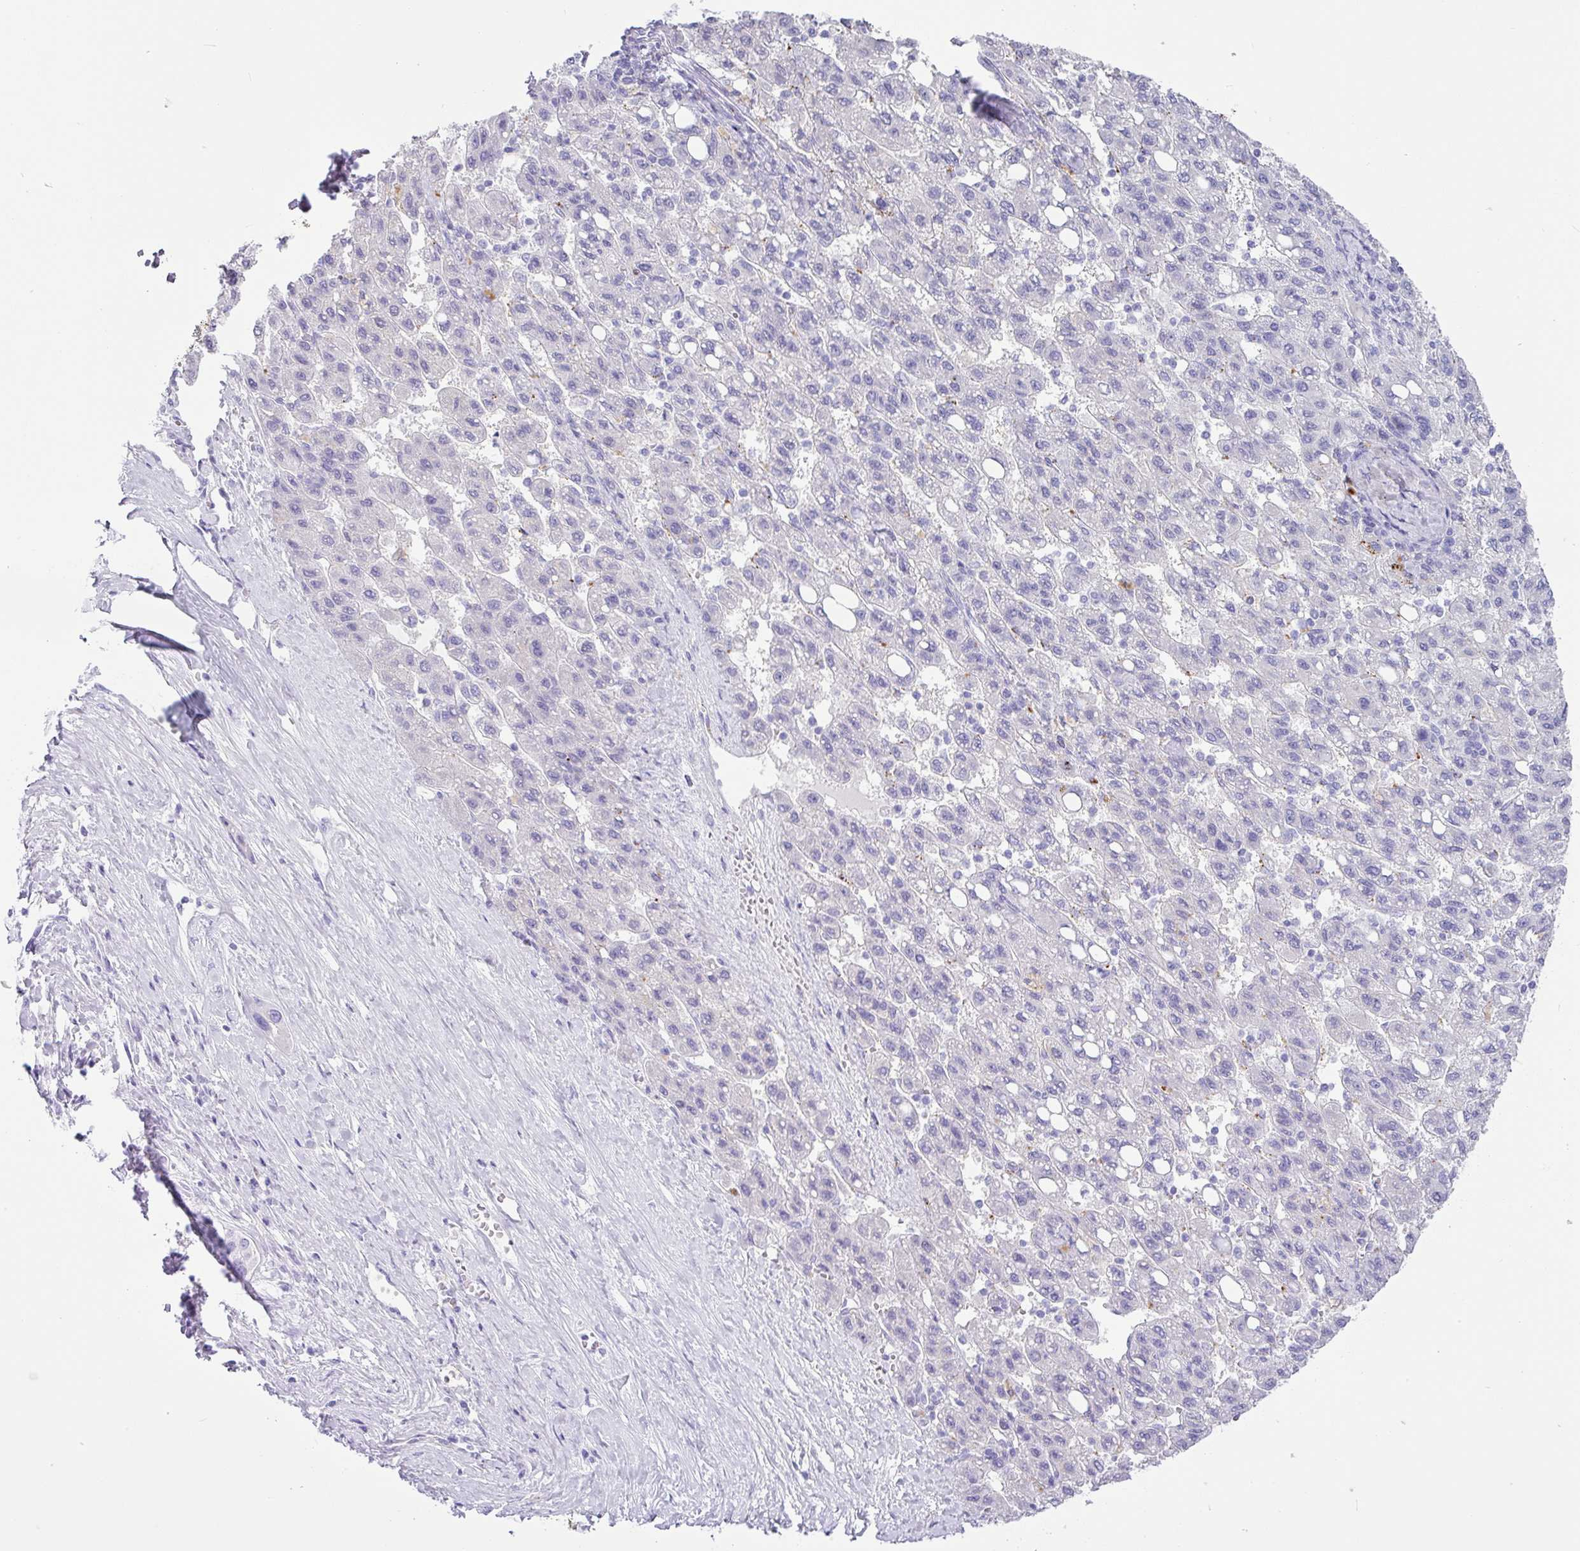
{"staining": {"intensity": "negative", "quantity": "none", "location": "none"}, "tissue": "liver cancer", "cell_type": "Tumor cells", "image_type": "cancer", "snomed": [{"axis": "morphology", "description": "Carcinoma, Hepatocellular, NOS"}, {"axis": "topography", "description": "Liver"}], "caption": "This is an immunohistochemistry (IHC) image of human hepatocellular carcinoma (liver). There is no expression in tumor cells.", "gene": "ZG16", "patient": {"sex": "female", "age": 82}}